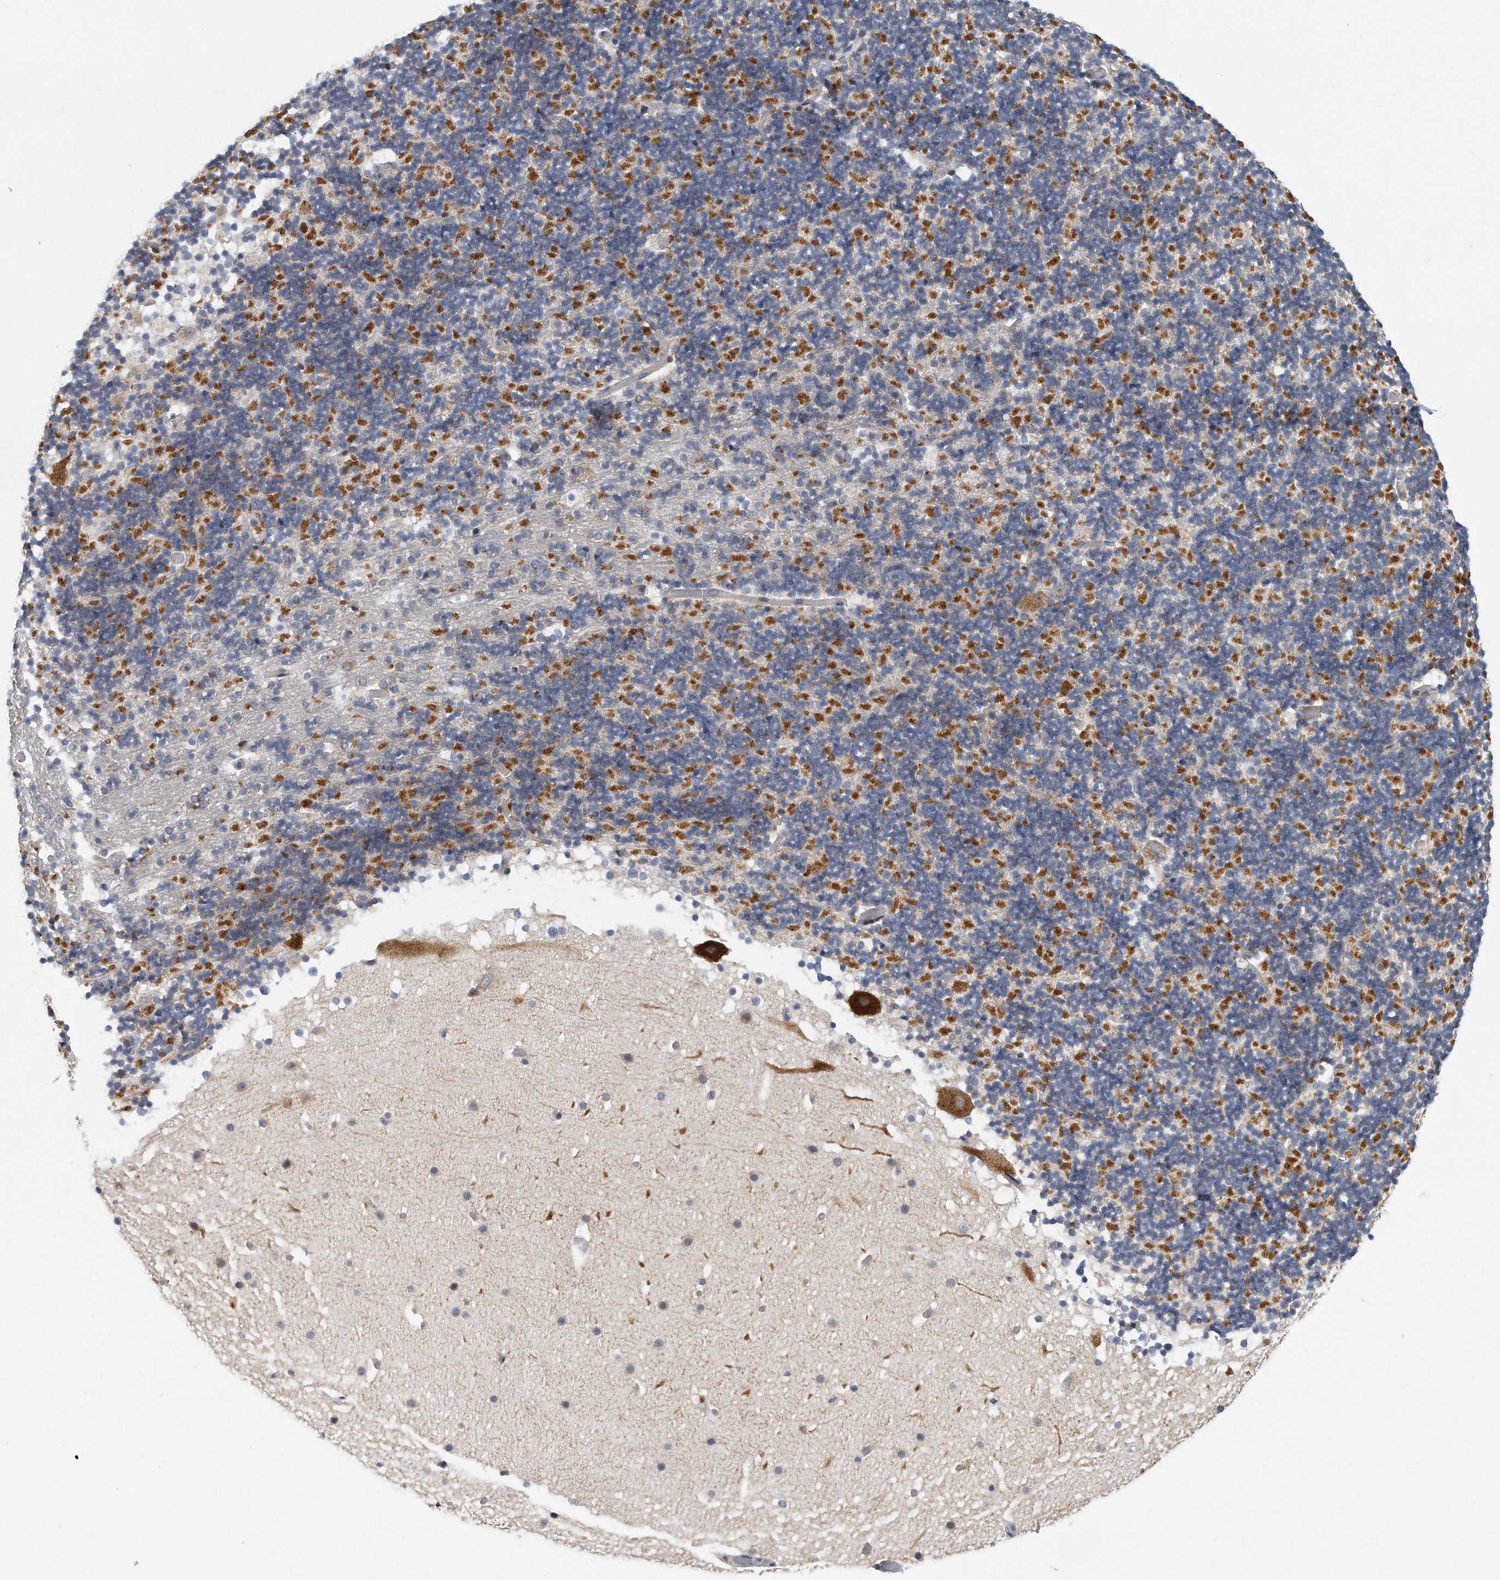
{"staining": {"intensity": "weak", "quantity": "<25%", "location": "cytoplasmic/membranous"}, "tissue": "cerebellum", "cell_type": "Cells in granular layer", "image_type": "normal", "snomed": [{"axis": "morphology", "description": "Normal tissue, NOS"}, {"axis": "topography", "description": "Cerebellum"}], "caption": "This is a micrograph of immunohistochemistry staining of unremarkable cerebellum, which shows no expression in cells in granular layer. (DAB immunohistochemistry (IHC), high magnification).", "gene": "VLDLR", "patient": {"sex": "male", "age": 57}}